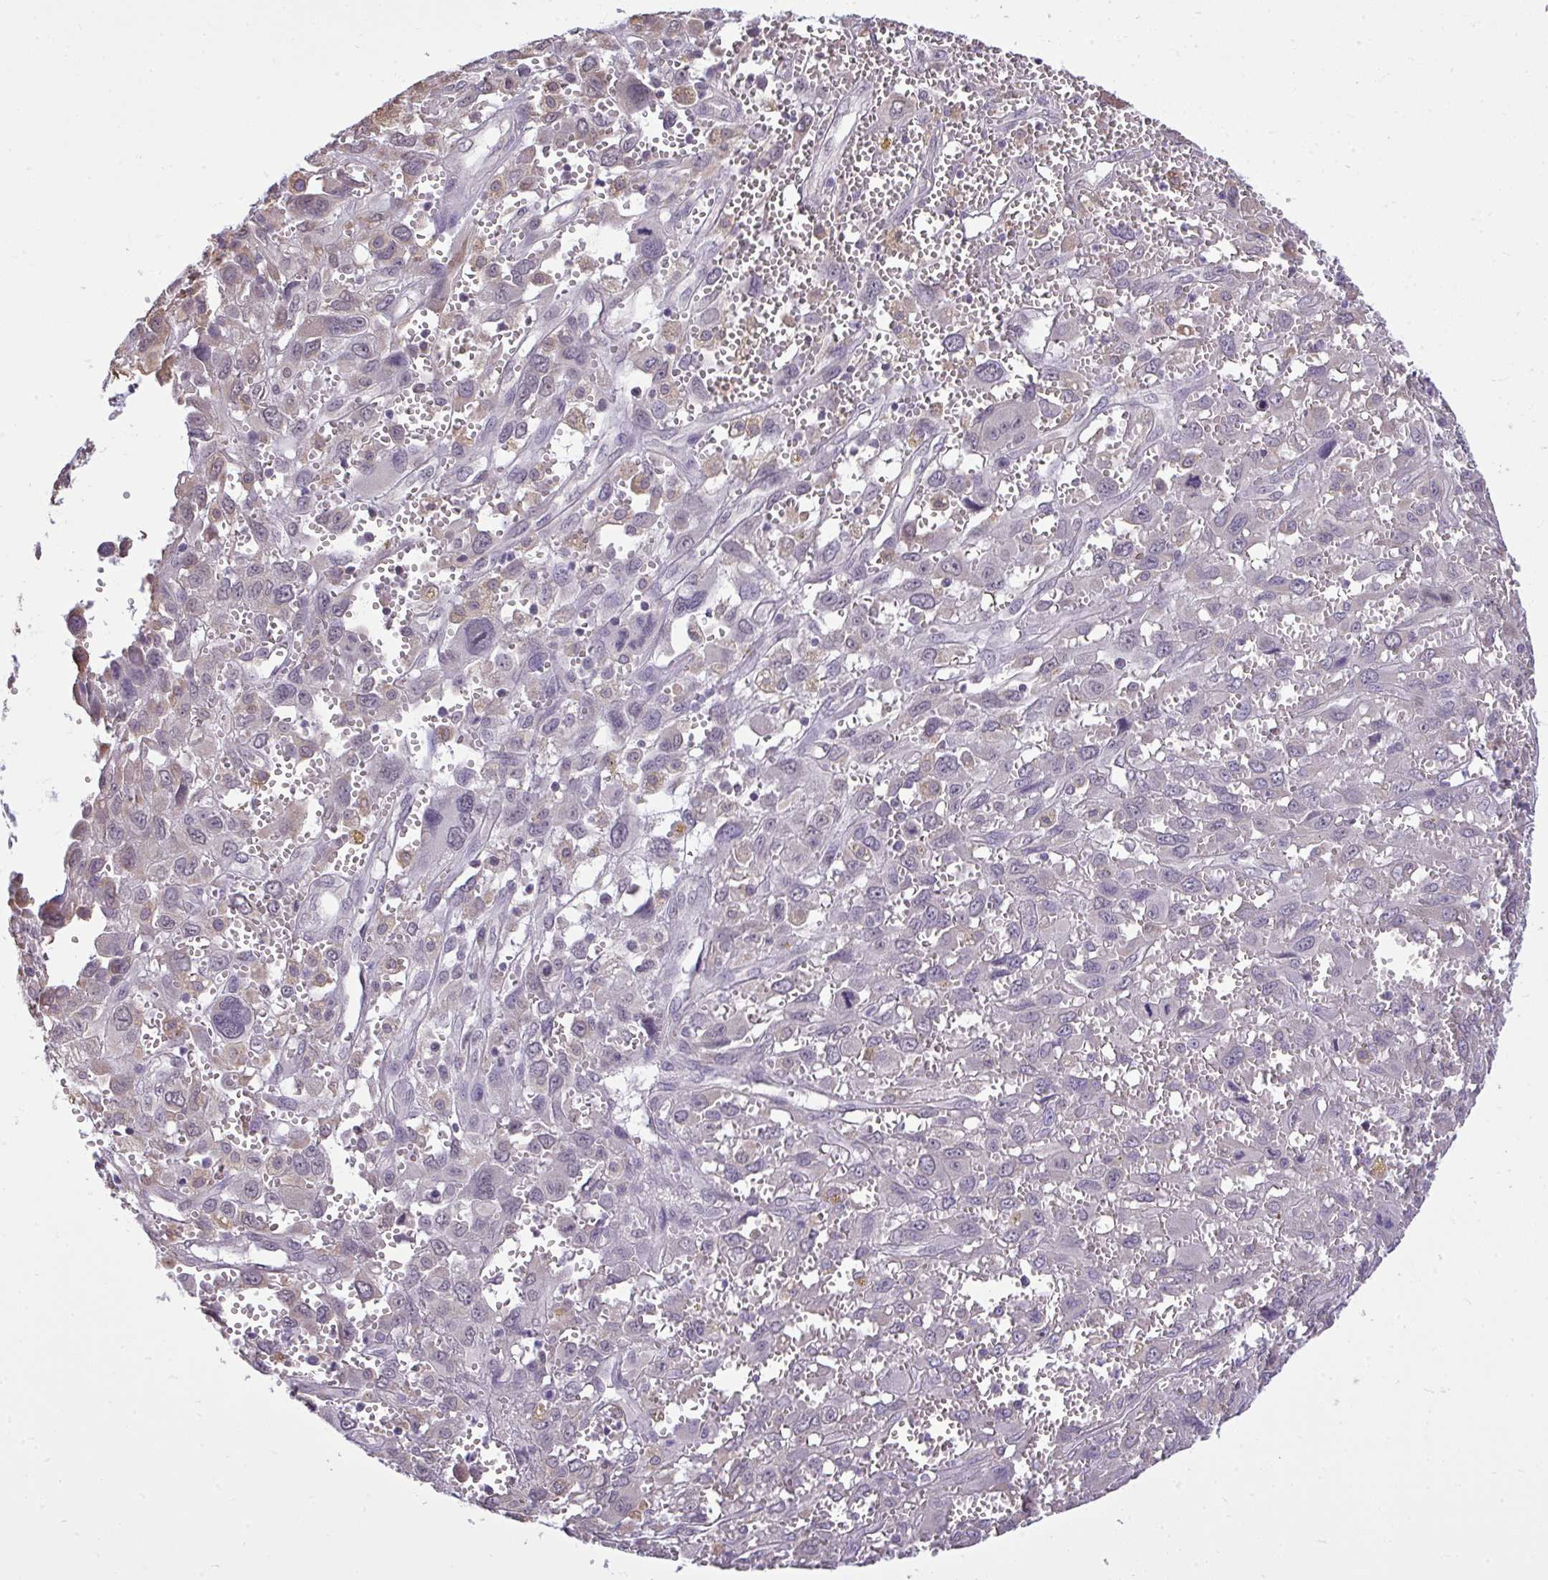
{"staining": {"intensity": "negative", "quantity": "none", "location": "none"}, "tissue": "pancreatic cancer", "cell_type": "Tumor cells", "image_type": "cancer", "snomed": [{"axis": "morphology", "description": "Adenocarcinoma, NOS"}, {"axis": "topography", "description": "Pancreas"}], "caption": "Immunohistochemical staining of human pancreatic cancer (adenocarcinoma) reveals no significant staining in tumor cells.", "gene": "NPPA", "patient": {"sex": "female", "age": 47}}